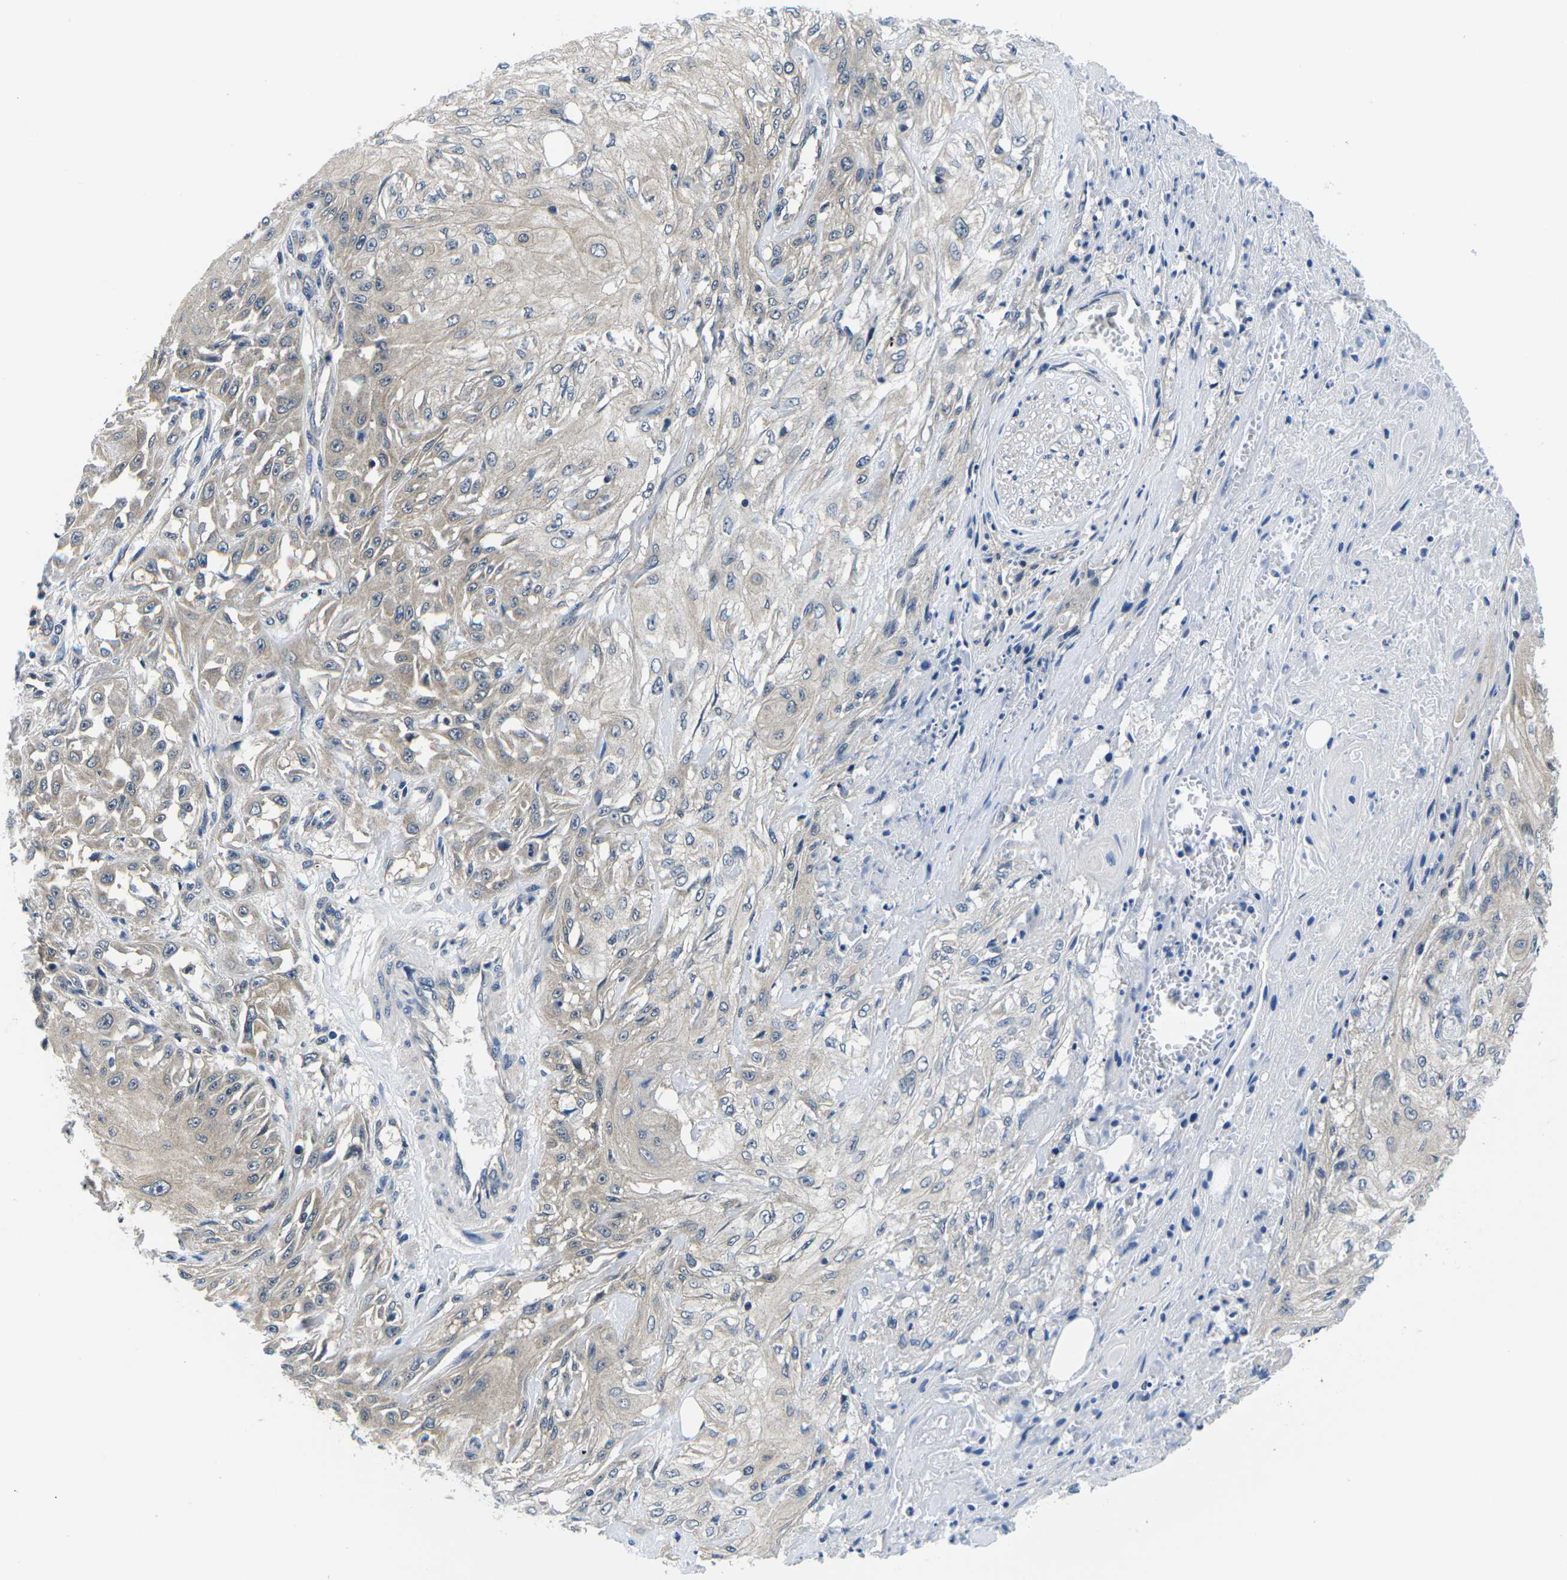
{"staining": {"intensity": "moderate", "quantity": ">75%", "location": "cytoplasmic/membranous"}, "tissue": "skin cancer", "cell_type": "Tumor cells", "image_type": "cancer", "snomed": [{"axis": "morphology", "description": "Squamous cell carcinoma, NOS"}, {"axis": "morphology", "description": "Squamous cell carcinoma, metastatic, NOS"}, {"axis": "topography", "description": "Skin"}, {"axis": "topography", "description": "Lymph node"}], "caption": "Brown immunohistochemical staining in human skin metastatic squamous cell carcinoma demonstrates moderate cytoplasmic/membranous staining in about >75% of tumor cells. (DAB IHC with brightfield microscopy, high magnification).", "gene": "GSK3B", "patient": {"sex": "male", "age": 75}}